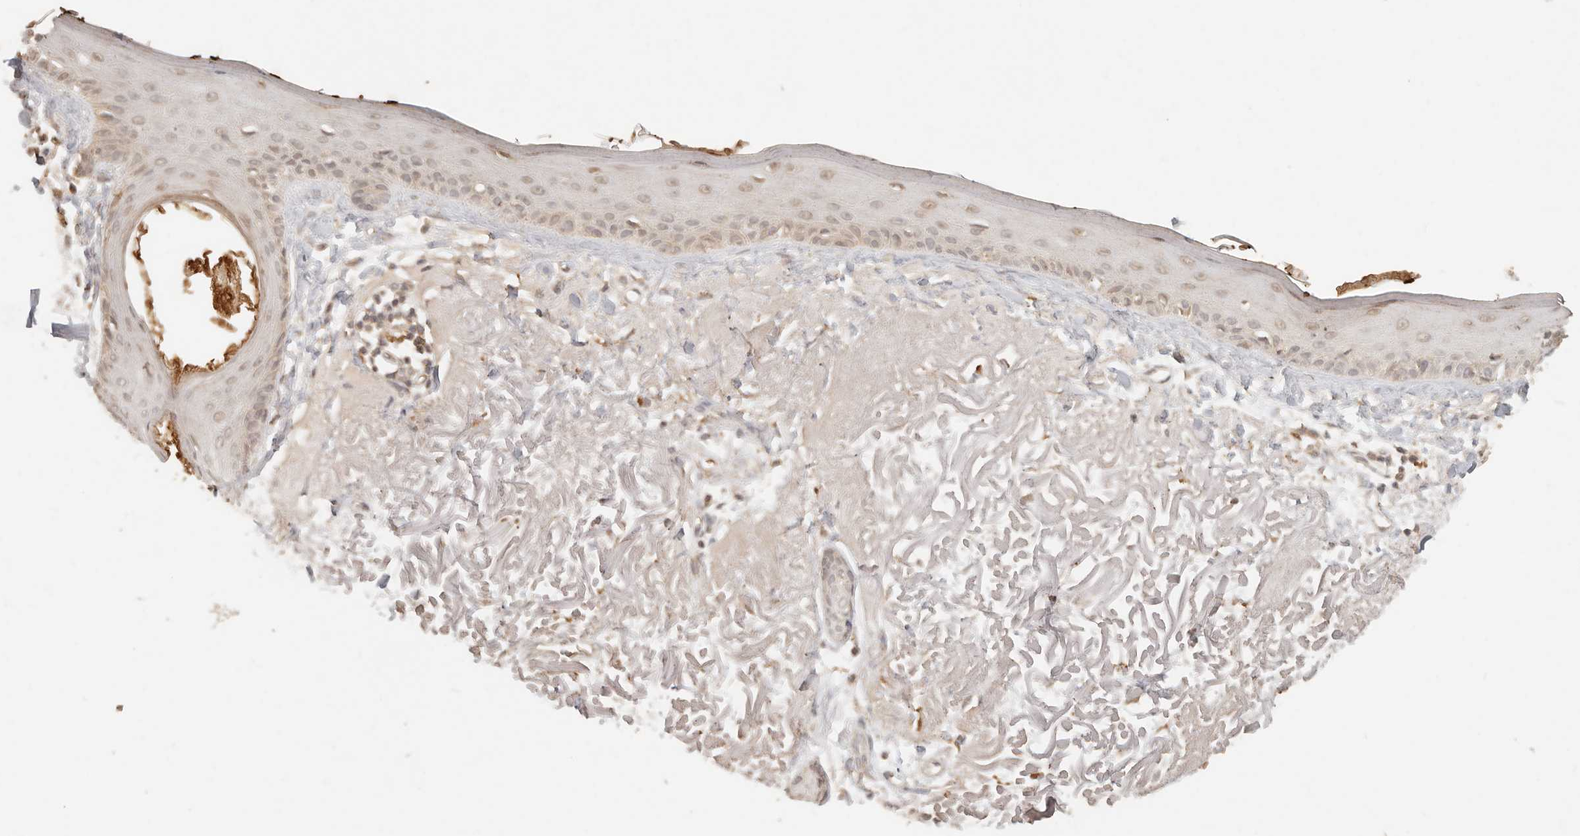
{"staining": {"intensity": "weak", "quantity": ">75%", "location": "cytoplasmic/membranous"}, "tissue": "skin", "cell_type": "Fibroblasts", "image_type": "normal", "snomed": [{"axis": "morphology", "description": "Normal tissue, NOS"}, {"axis": "topography", "description": "Skin"}, {"axis": "topography", "description": "Skeletal muscle"}], "caption": "Immunohistochemistry (DAB (3,3'-diaminobenzidine)) staining of benign skin displays weak cytoplasmic/membranous protein positivity in about >75% of fibroblasts. (Brightfield microscopy of DAB IHC at high magnification).", "gene": "INTS11", "patient": {"sex": "male", "age": 83}}